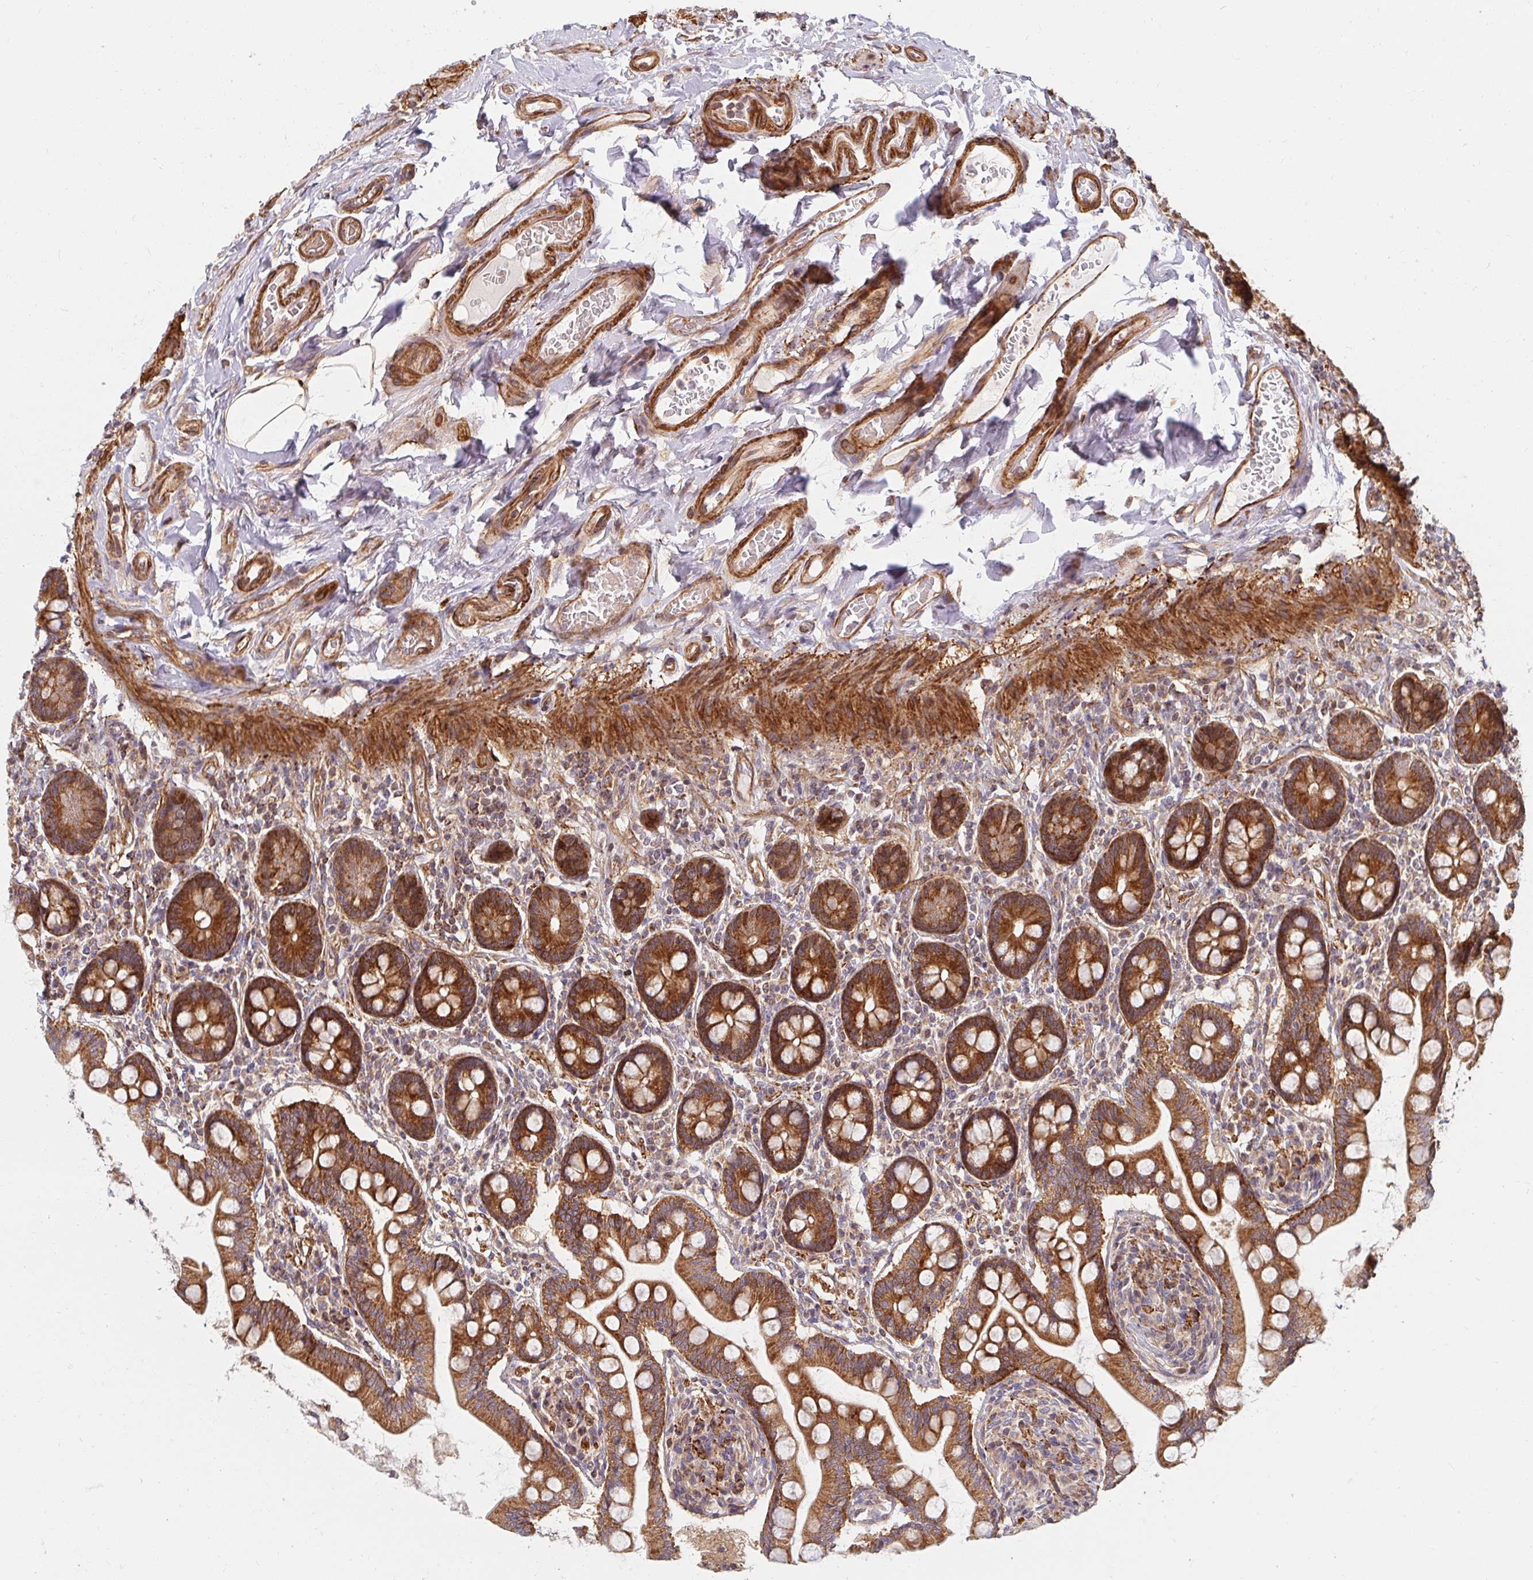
{"staining": {"intensity": "strong", "quantity": ">75%", "location": "cytoplasmic/membranous"}, "tissue": "small intestine", "cell_type": "Glandular cells", "image_type": "normal", "snomed": [{"axis": "morphology", "description": "Normal tissue, NOS"}, {"axis": "topography", "description": "Small intestine"}], "caption": "Immunohistochemistry micrograph of benign small intestine: small intestine stained using IHC reveals high levels of strong protein expression localized specifically in the cytoplasmic/membranous of glandular cells, appearing as a cytoplasmic/membranous brown color.", "gene": "BTF3", "patient": {"sex": "female", "age": 64}}